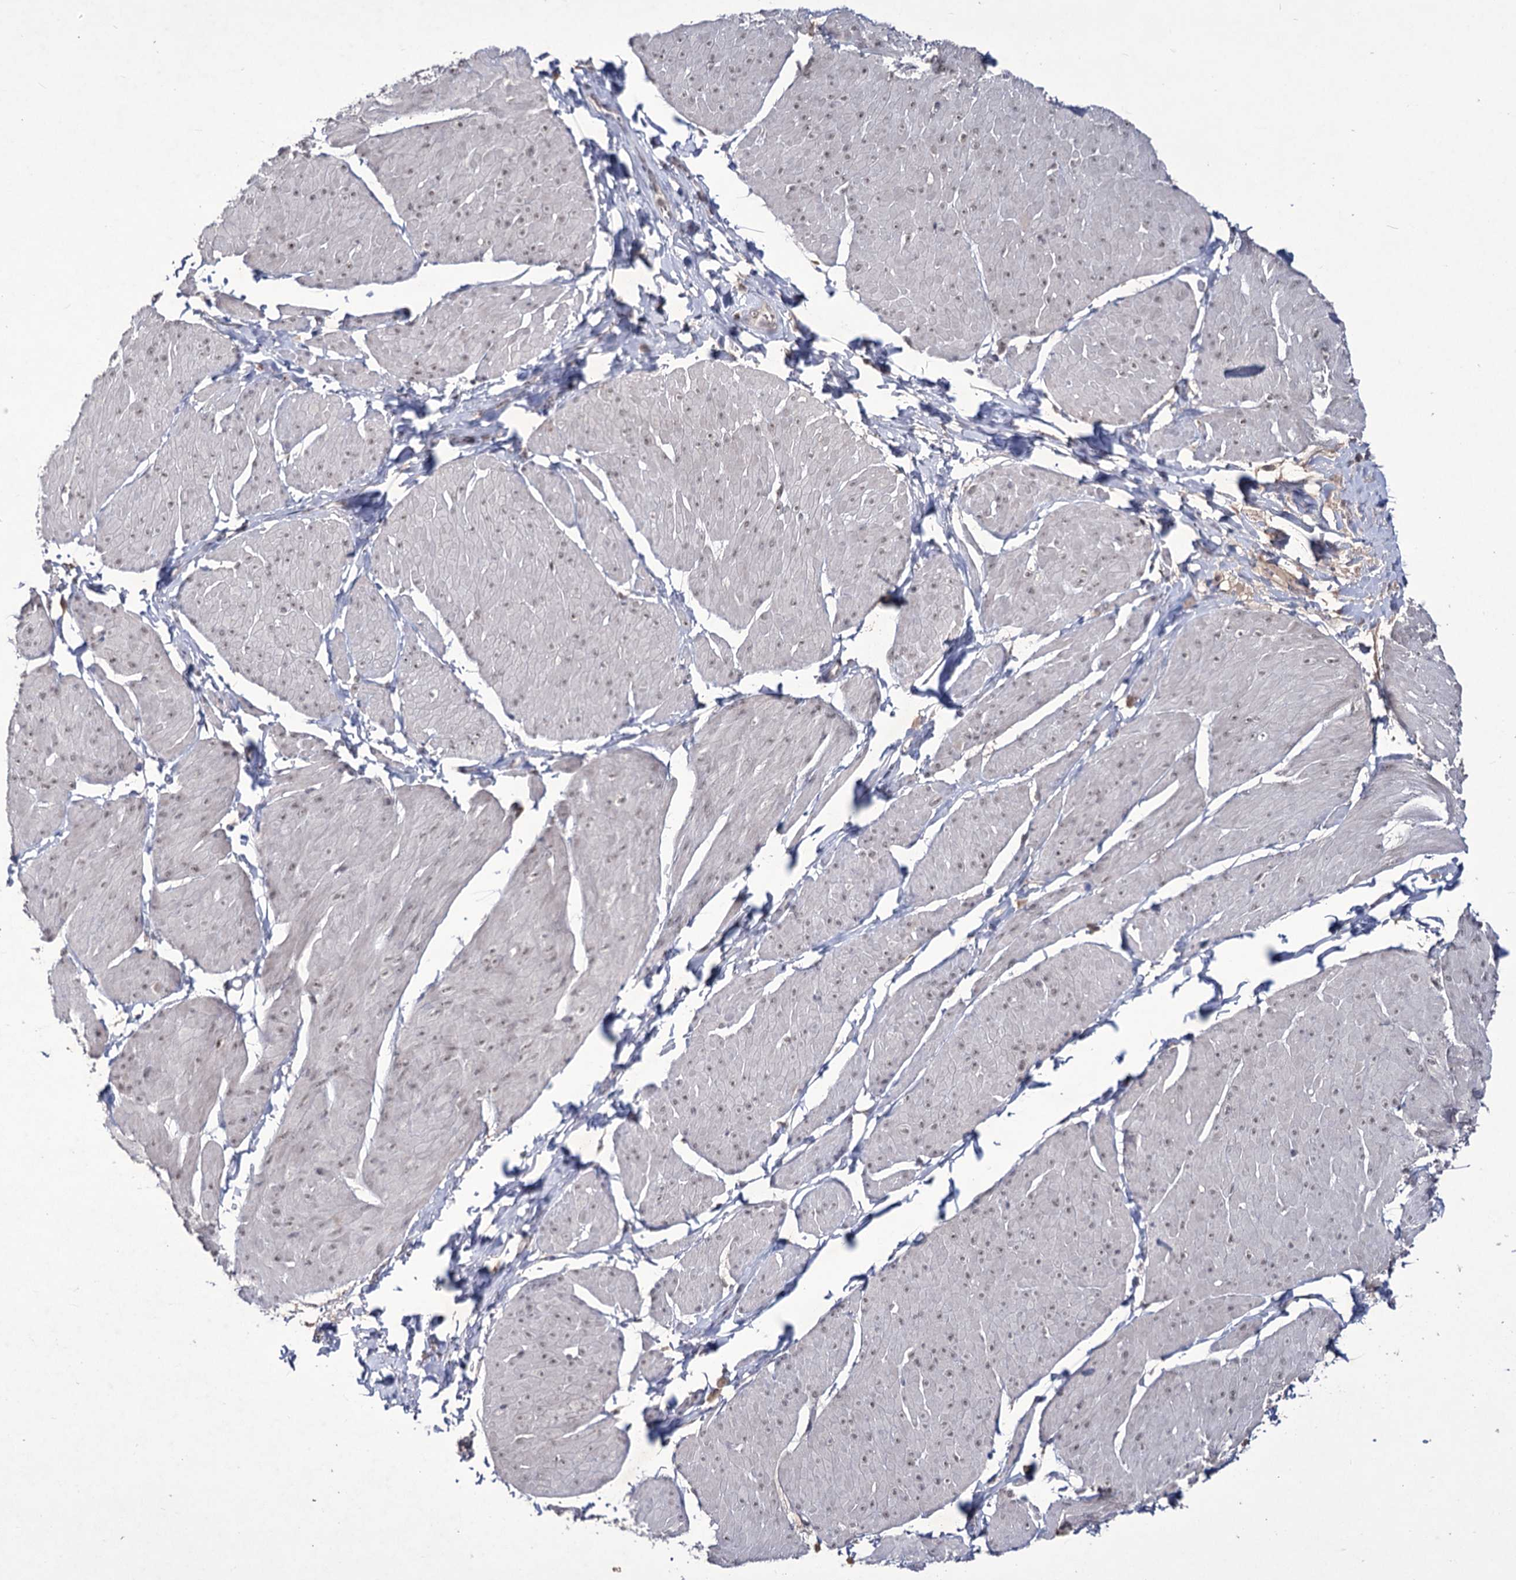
{"staining": {"intensity": "weak", "quantity": "<25%", "location": "nuclear"}, "tissue": "smooth muscle", "cell_type": "Smooth muscle cells", "image_type": "normal", "snomed": [{"axis": "morphology", "description": "Urothelial carcinoma, High grade"}, {"axis": "topography", "description": "Urinary bladder"}], "caption": "Micrograph shows no protein staining in smooth muscle cells of benign smooth muscle. (Immunohistochemistry, brightfield microscopy, high magnification).", "gene": "VGLL4", "patient": {"sex": "male", "age": 46}}